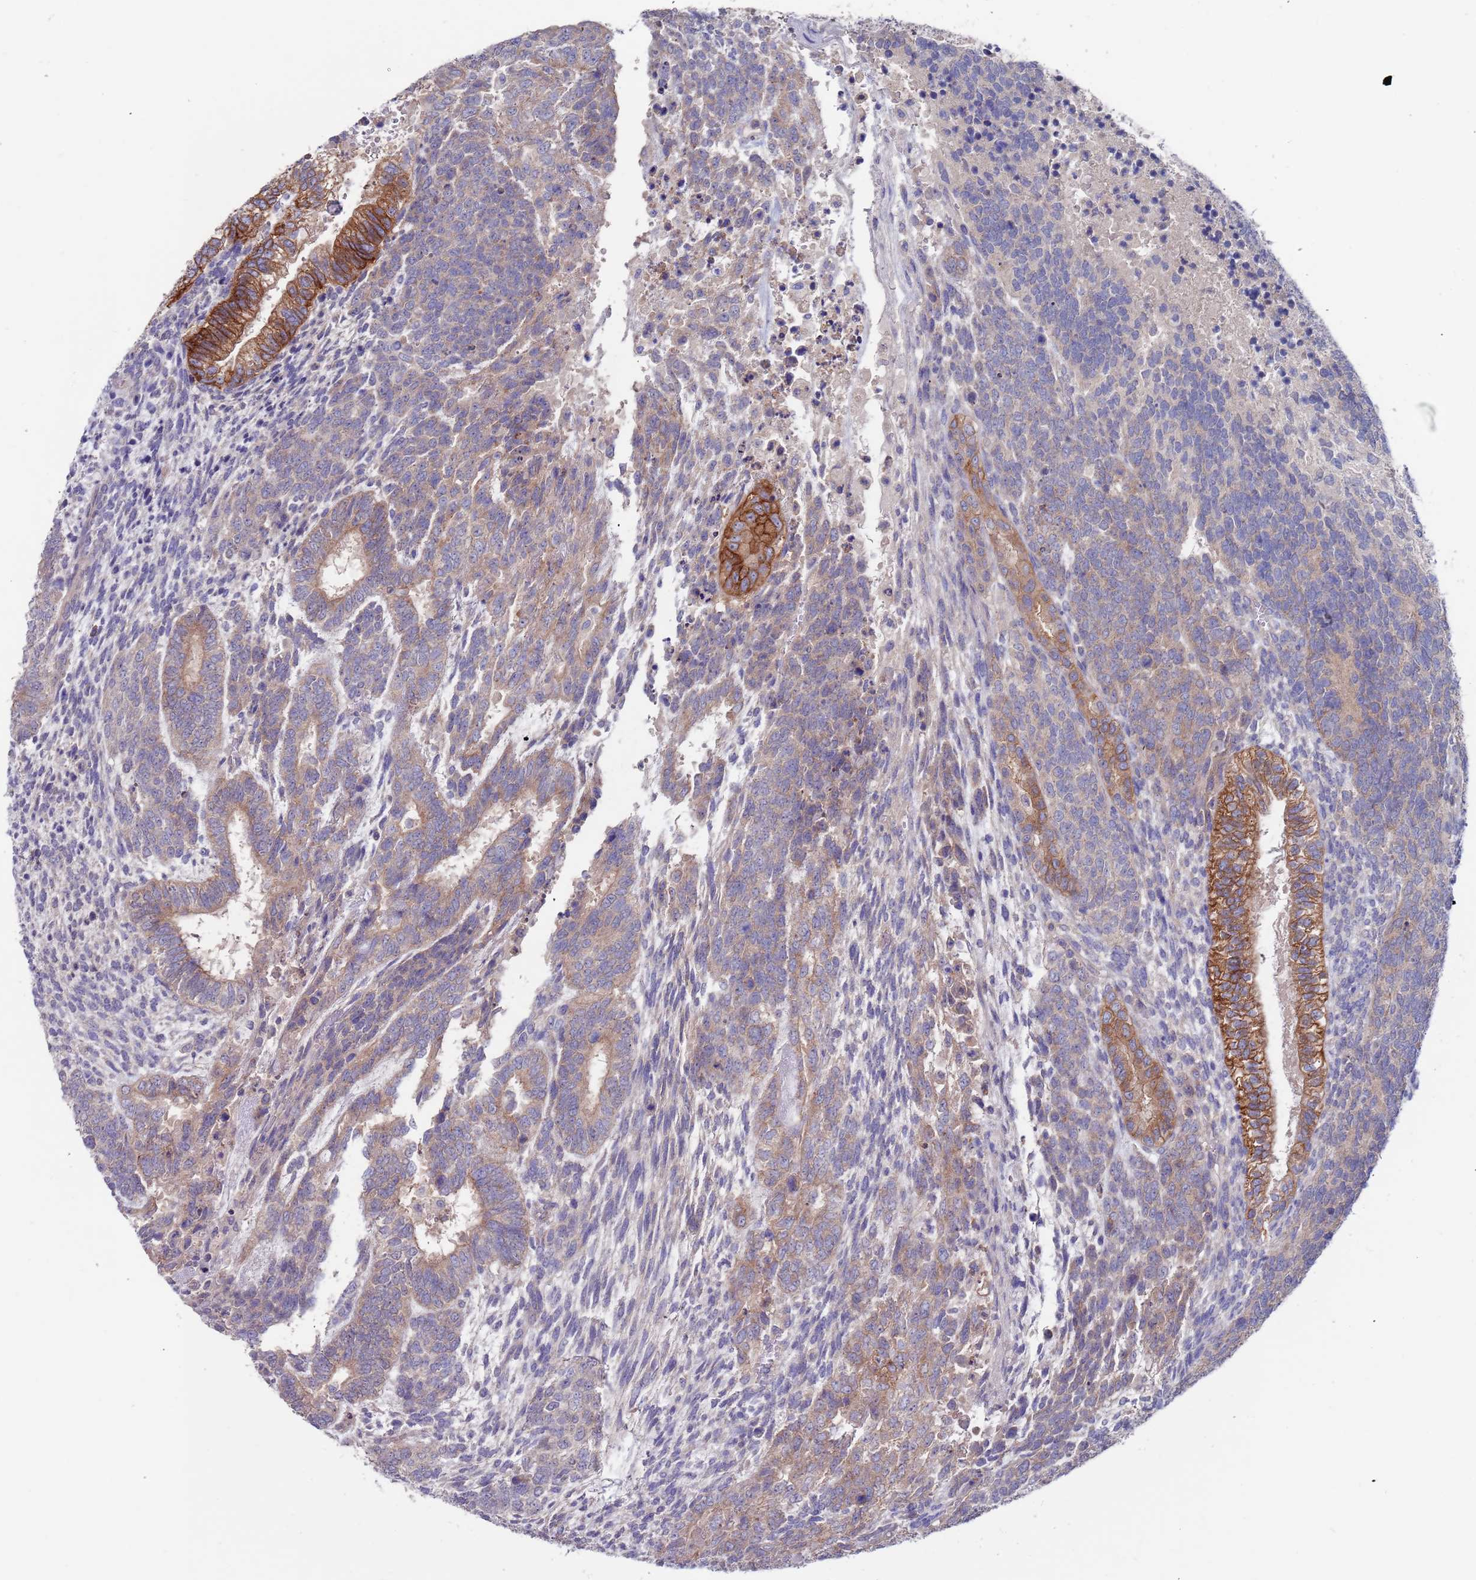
{"staining": {"intensity": "strong", "quantity": "<25%", "location": "cytoplasmic/membranous"}, "tissue": "testis cancer", "cell_type": "Tumor cells", "image_type": "cancer", "snomed": [{"axis": "morphology", "description": "Carcinoma, Embryonal, NOS"}, {"axis": "topography", "description": "Testis"}], "caption": "A brown stain highlights strong cytoplasmic/membranous expression of a protein in human testis cancer tumor cells.", "gene": "KRTCAP3", "patient": {"sex": "male", "age": 23}}